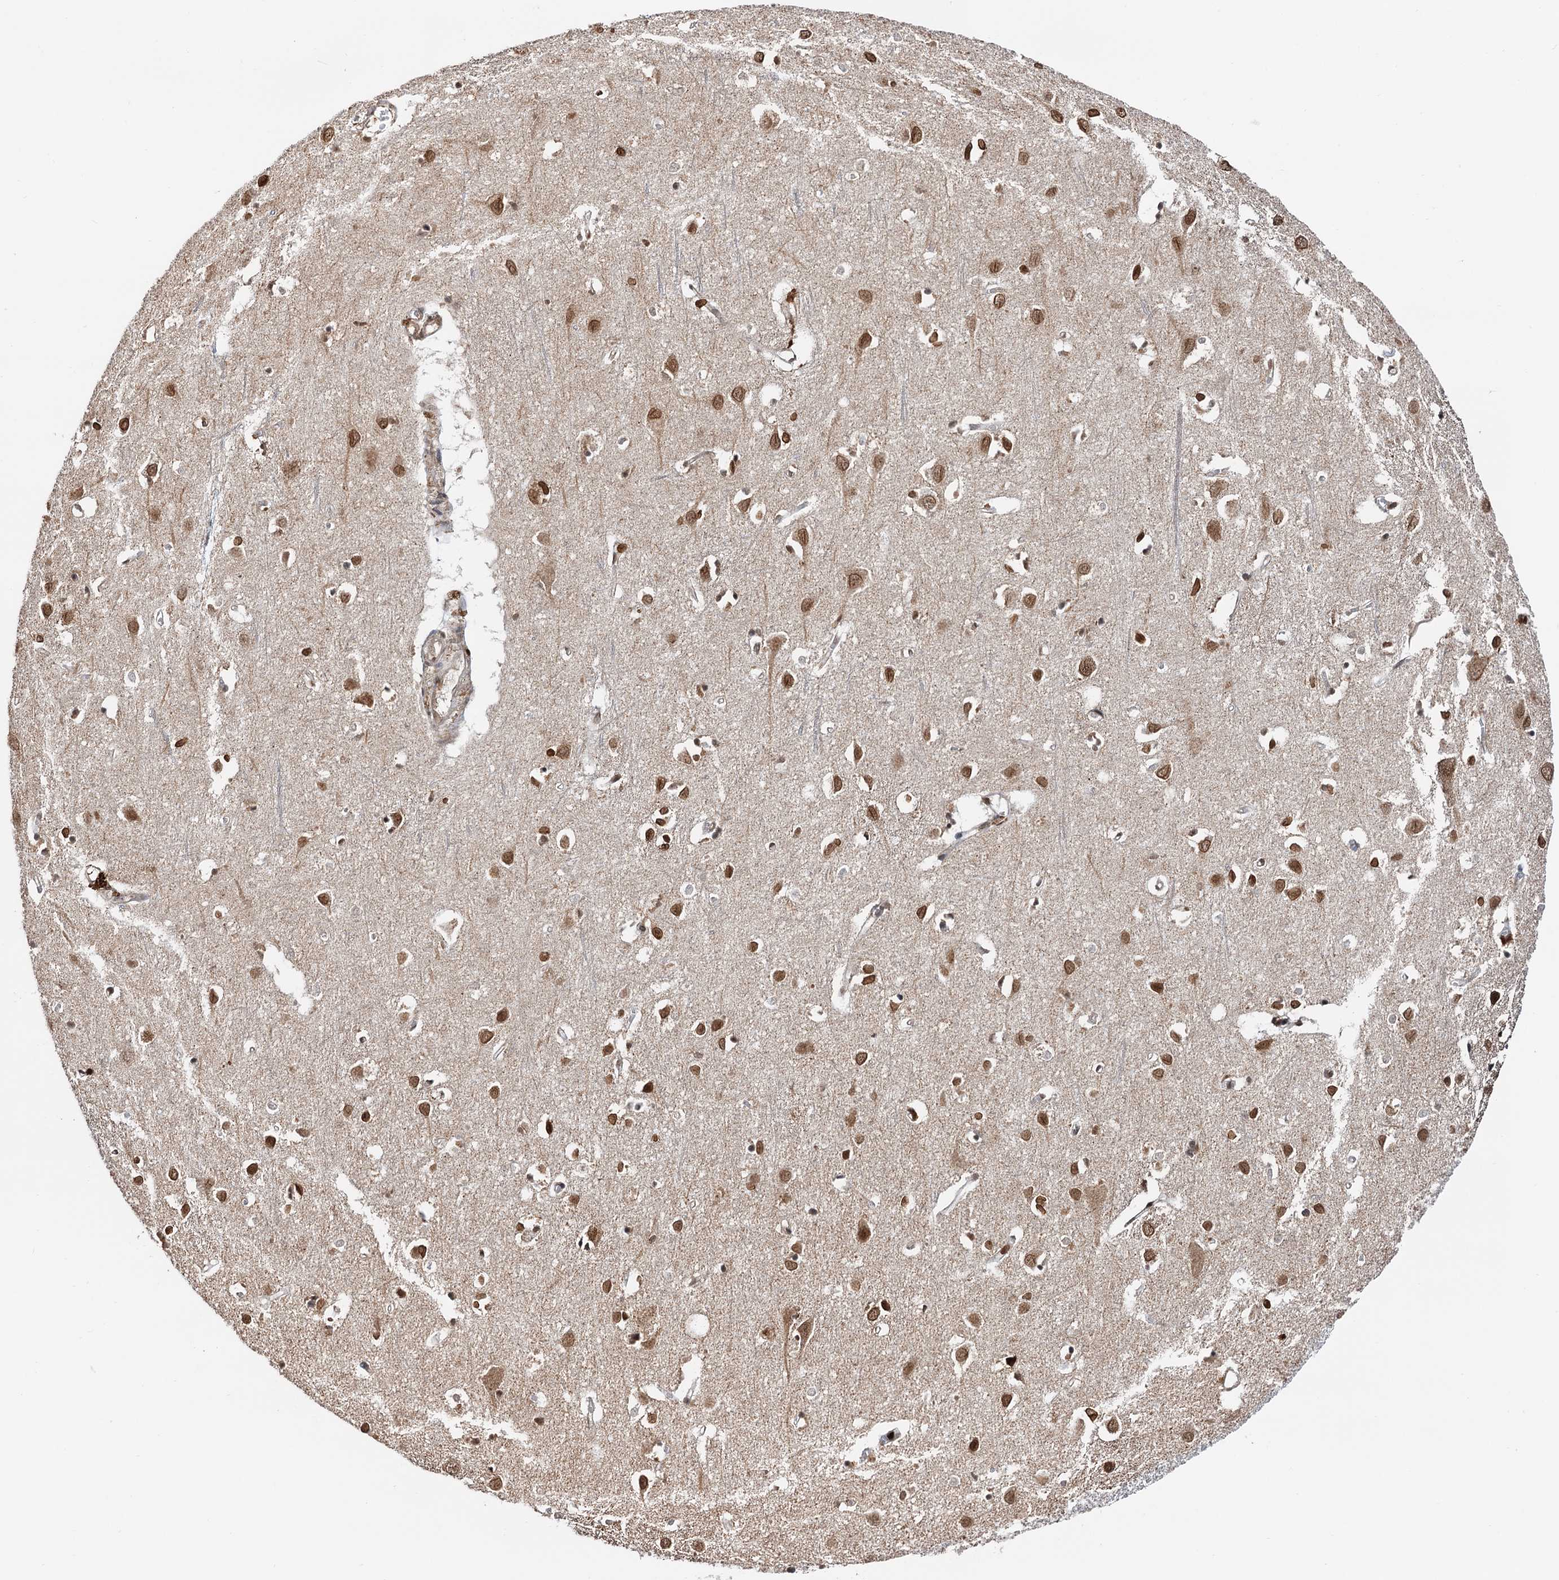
{"staining": {"intensity": "weak", "quantity": "25%-75%", "location": "nuclear"}, "tissue": "cerebral cortex", "cell_type": "Endothelial cells", "image_type": "normal", "snomed": [{"axis": "morphology", "description": "Normal tissue, NOS"}, {"axis": "topography", "description": "Cerebral cortex"}], "caption": "A histopathology image of human cerebral cortex stained for a protein exhibits weak nuclear brown staining in endothelial cells. The protein of interest is shown in brown color, while the nuclei are stained blue.", "gene": "ZC3H13", "patient": {"sex": "female", "age": 64}}